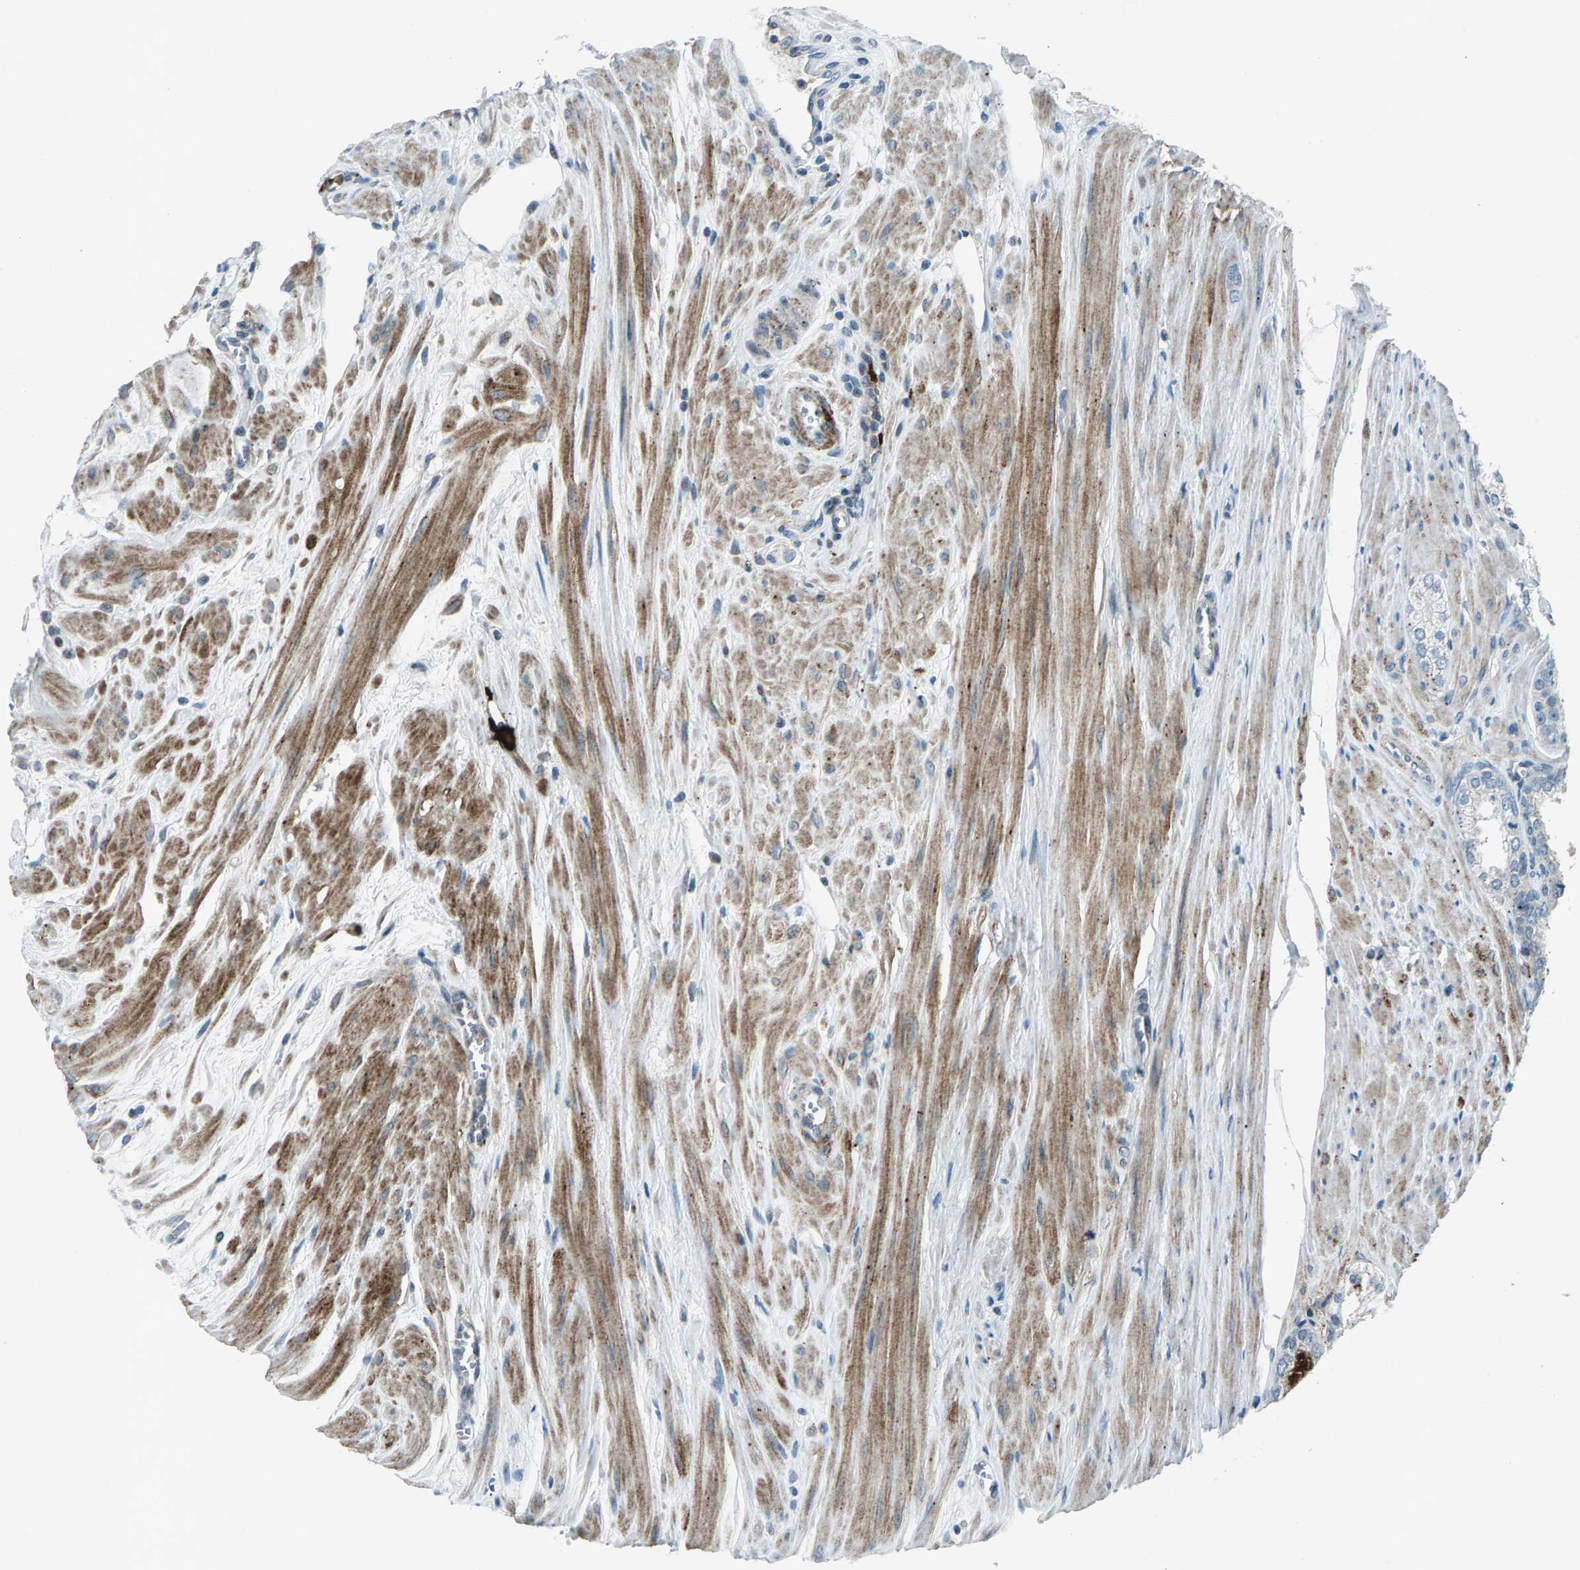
{"staining": {"intensity": "negative", "quantity": "none", "location": "none"}, "tissue": "prostate cancer", "cell_type": "Tumor cells", "image_type": "cancer", "snomed": [{"axis": "morphology", "description": "Adenocarcinoma, Low grade"}, {"axis": "topography", "description": "Prostate"}], "caption": "Tumor cells show no significant expression in prostate adenocarcinoma (low-grade).", "gene": "ZPR1", "patient": {"sex": "male", "age": 57}}